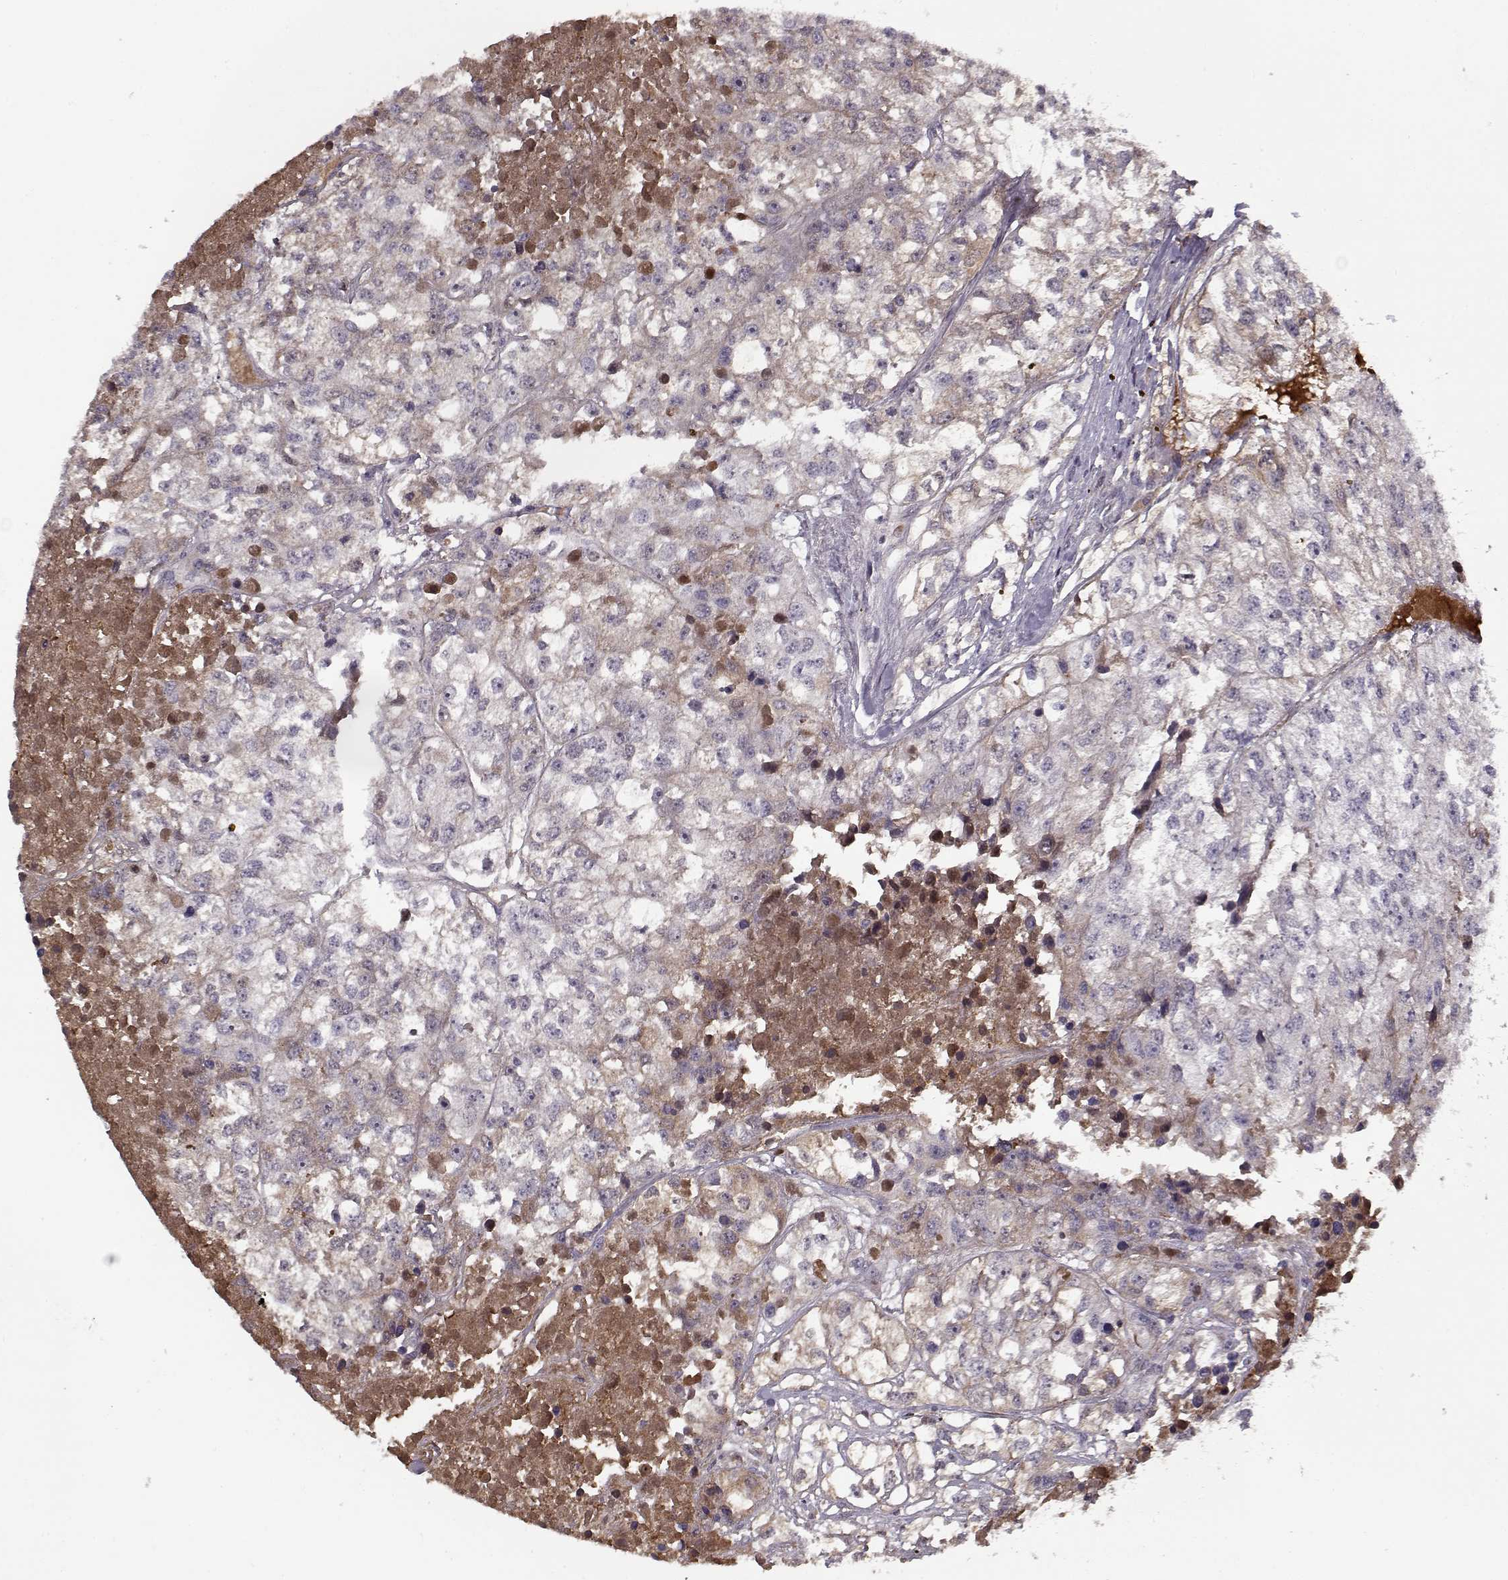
{"staining": {"intensity": "weak", "quantity": "<25%", "location": "cytoplasmic/membranous"}, "tissue": "renal cancer", "cell_type": "Tumor cells", "image_type": "cancer", "snomed": [{"axis": "morphology", "description": "Adenocarcinoma, NOS"}, {"axis": "topography", "description": "Kidney"}], "caption": "DAB (3,3'-diaminobenzidine) immunohistochemical staining of renal cancer (adenocarcinoma) displays no significant expression in tumor cells. Nuclei are stained in blue.", "gene": "AFM", "patient": {"sex": "male", "age": 56}}